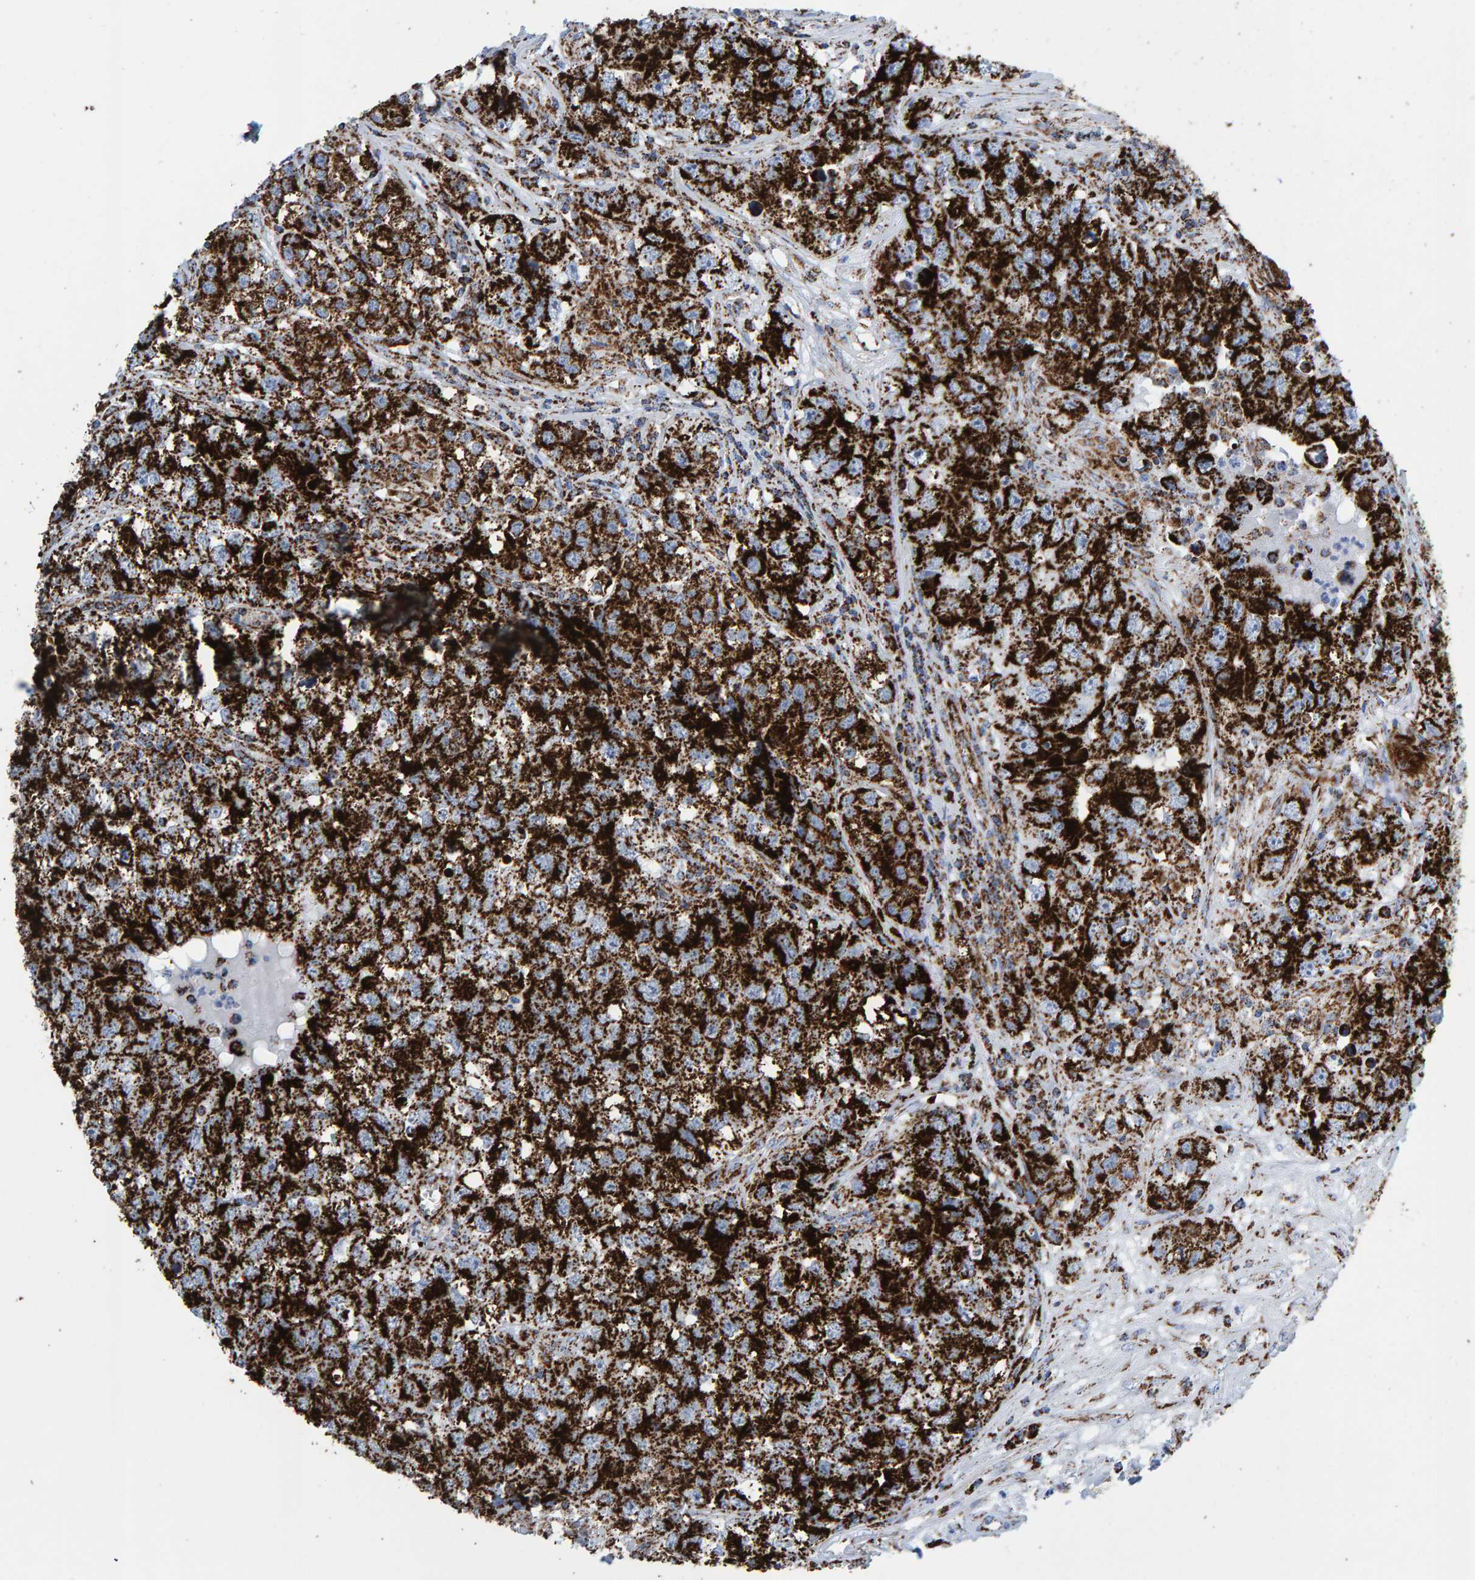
{"staining": {"intensity": "strong", "quantity": ">75%", "location": "cytoplasmic/membranous"}, "tissue": "testis cancer", "cell_type": "Tumor cells", "image_type": "cancer", "snomed": [{"axis": "morphology", "description": "Seminoma, NOS"}, {"axis": "morphology", "description": "Carcinoma, Embryonal, NOS"}, {"axis": "topography", "description": "Testis"}], "caption": "Immunohistochemical staining of human embryonal carcinoma (testis) exhibits high levels of strong cytoplasmic/membranous protein staining in about >75% of tumor cells.", "gene": "ENSG00000262660", "patient": {"sex": "male", "age": 43}}